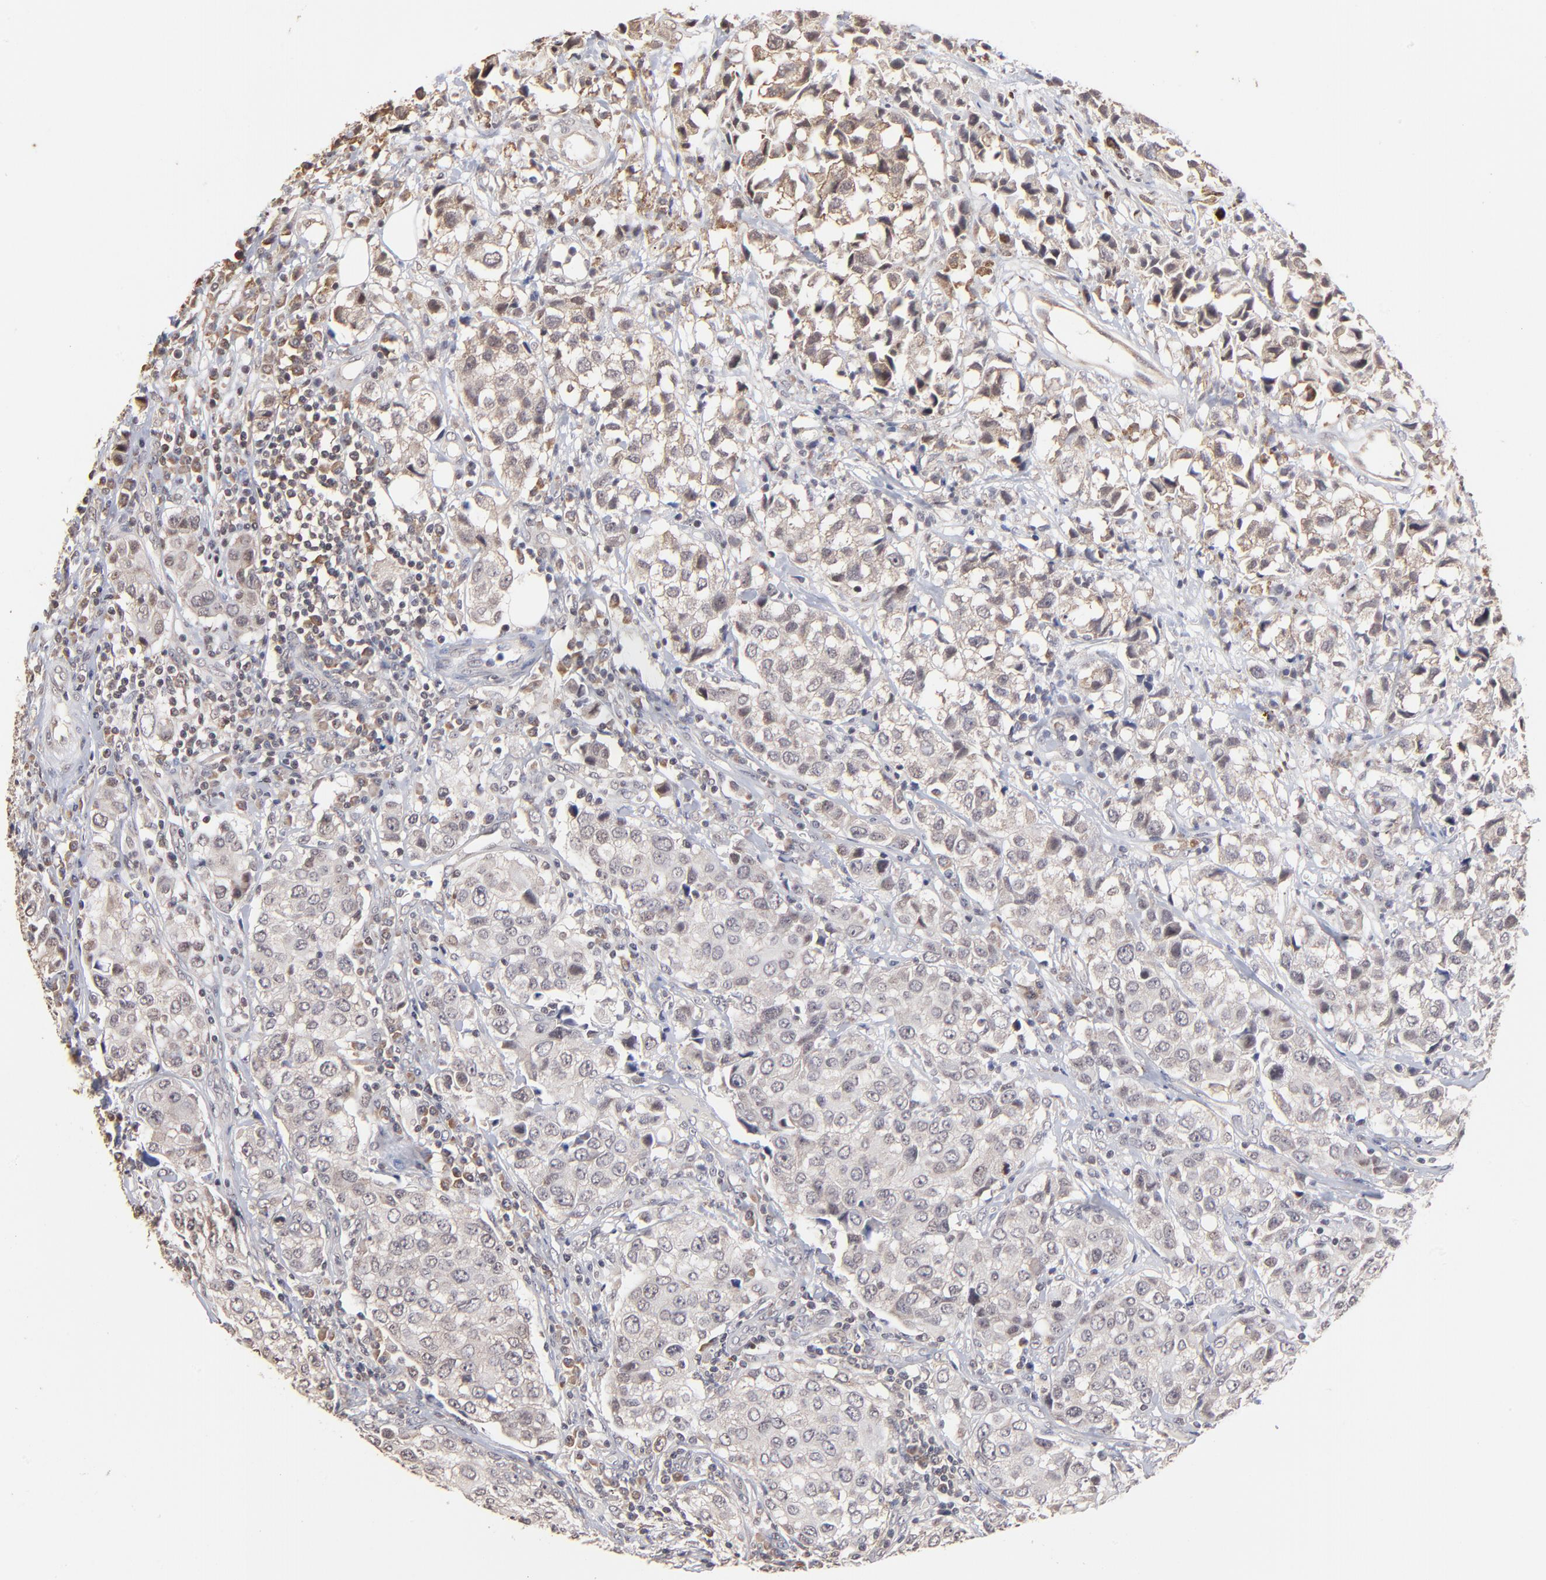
{"staining": {"intensity": "weak", "quantity": ">75%", "location": "cytoplasmic/membranous"}, "tissue": "urothelial cancer", "cell_type": "Tumor cells", "image_type": "cancer", "snomed": [{"axis": "morphology", "description": "Urothelial carcinoma, High grade"}, {"axis": "topography", "description": "Urinary bladder"}], "caption": "A micrograph of urothelial cancer stained for a protein displays weak cytoplasmic/membranous brown staining in tumor cells. The staining was performed using DAB (3,3'-diaminobenzidine), with brown indicating positive protein expression. Nuclei are stained blue with hematoxylin.", "gene": "BRPF1", "patient": {"sex": "female", "age": 75}}